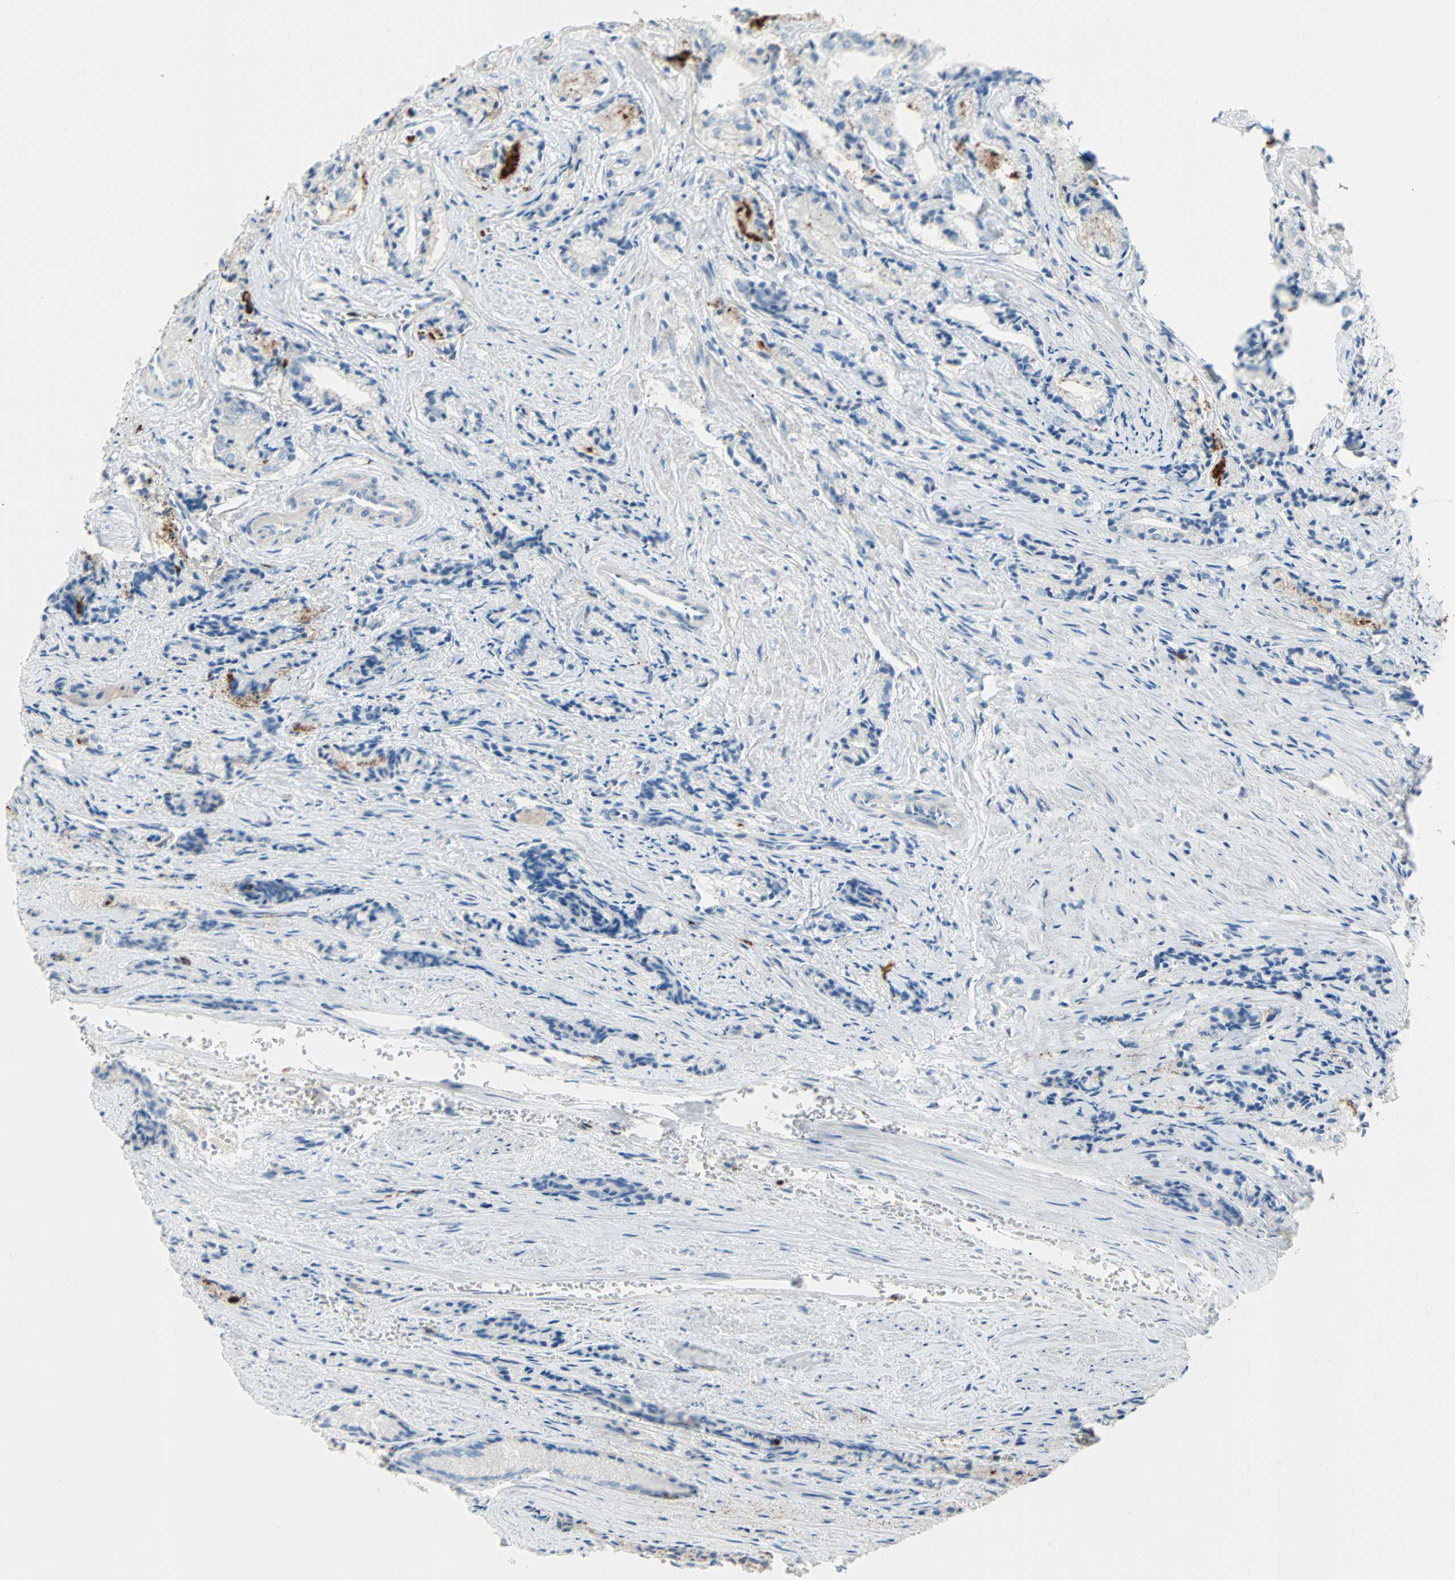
{"staining": {"intensity": "negative", "quantity": "none", "location": "none"}, "tissue": "prostate cancer", "cell_type": "Tumor cells", "image_type": "cancer", "snomed": [{"axis": "morphology", "description": "Adenocarcinoma, Low grade"}, {"axis": "topography", "description": "Prostate"}], "caption": "There is no significant expression in tumor cells of prostate cancer. (Stains: DAB immunohistochemistry with hematoxylin counter stain, Microscopy: brightfield microscopy at high magnification).", "gene": "CLEC4A", "patient": {"sex": "male", "age": 60}}